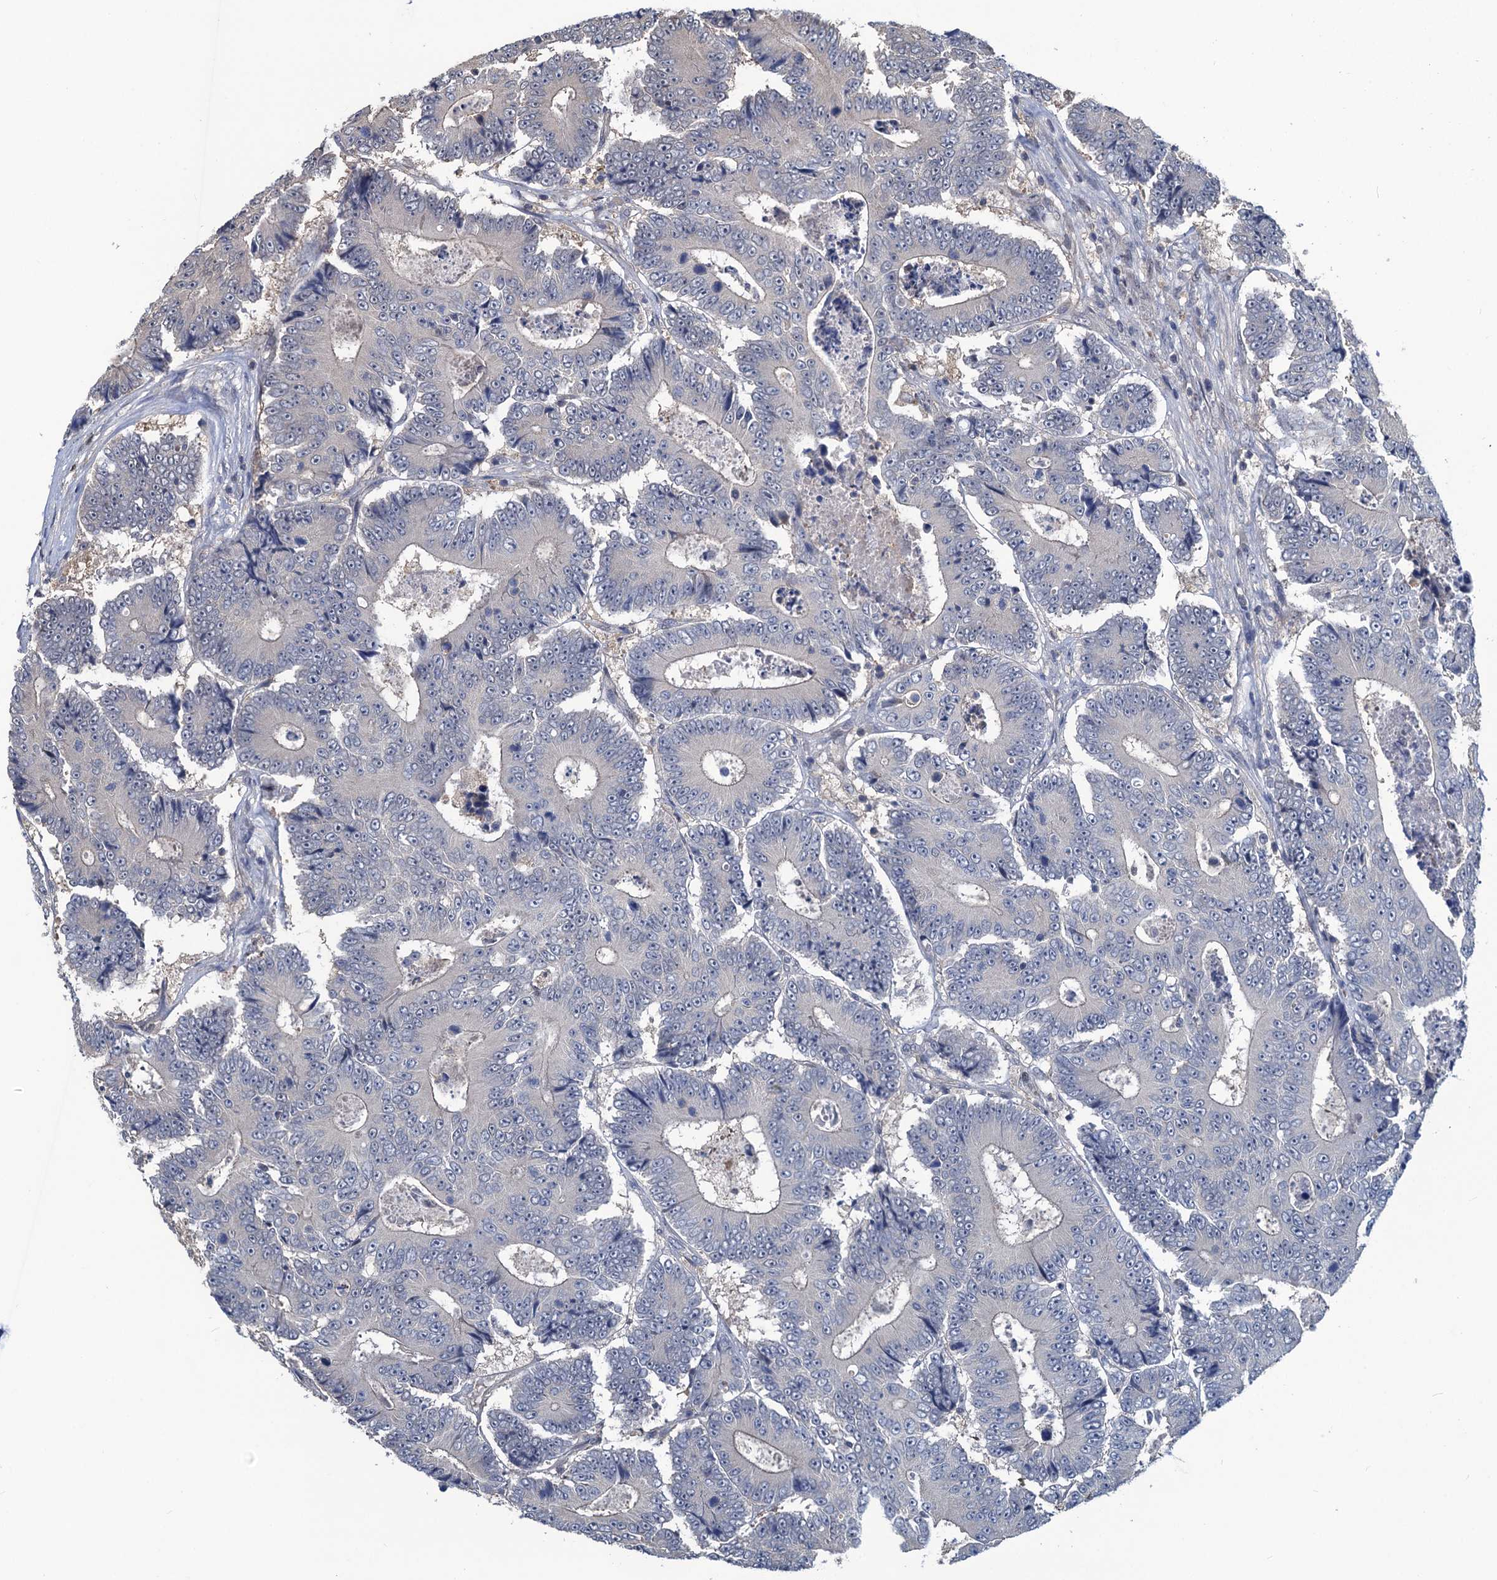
{"staining": {"intensity": "negative", "quantity": "none", "location": "none"}, "tissue": "colorectal cancer", "cell_type": "Tumor cells", "image_type": "cancer", "snomed": [{"axis": "morphology", "description": "Adenocarcinoma, NOS"}, {"axis": "topography", "description": "Colon"}], "caption": "Adenocarcinoma (colorectal) was stained to show a protein in brown. There is no significant expression in tumor cells.", "gene": "RTKN2", "patient": {"sex": "male", "age": 83}}